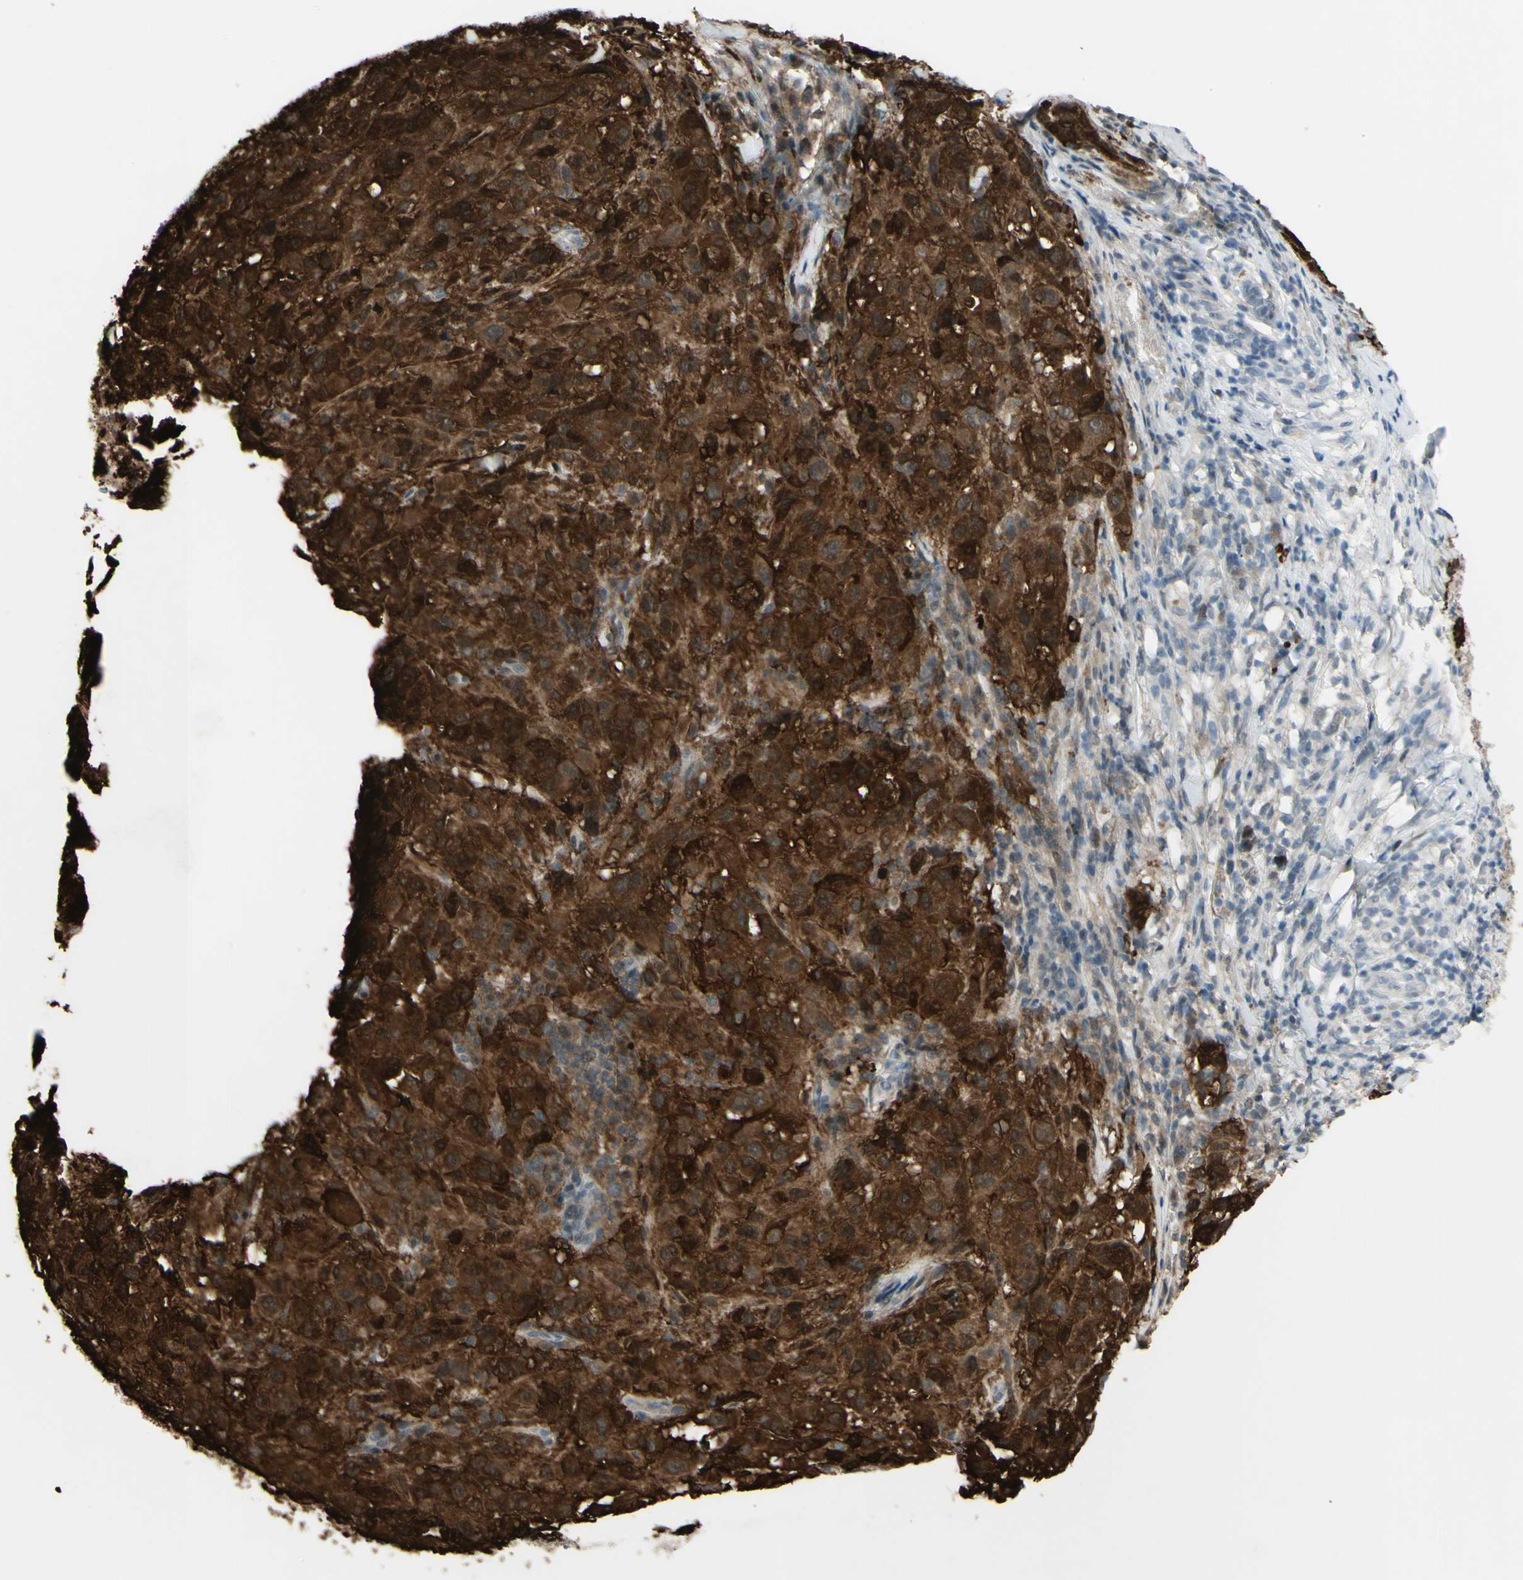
{"staining": {"intensity": "strong", "quantity": ">75%", "location": "cytoplasmic/membranous"}, "tissue": "melanoma", "cell_type": "Tumor cells", "image_type": "cancer", "snomed": [{"axis": "morphology", "description": "Necrosis, NOS"}, {"axis": "morphology", "description": "Malignant melanoma, NOS"}, {"axis": "topography", "description": "Skin"}], "caption": "The immunohistochemical stain labels strong cytoplasmic/membranous staining in tumor cells of melanoma tissue.", "gene": "ETNK1", "patient": {"sex": "female", "age": 87}}